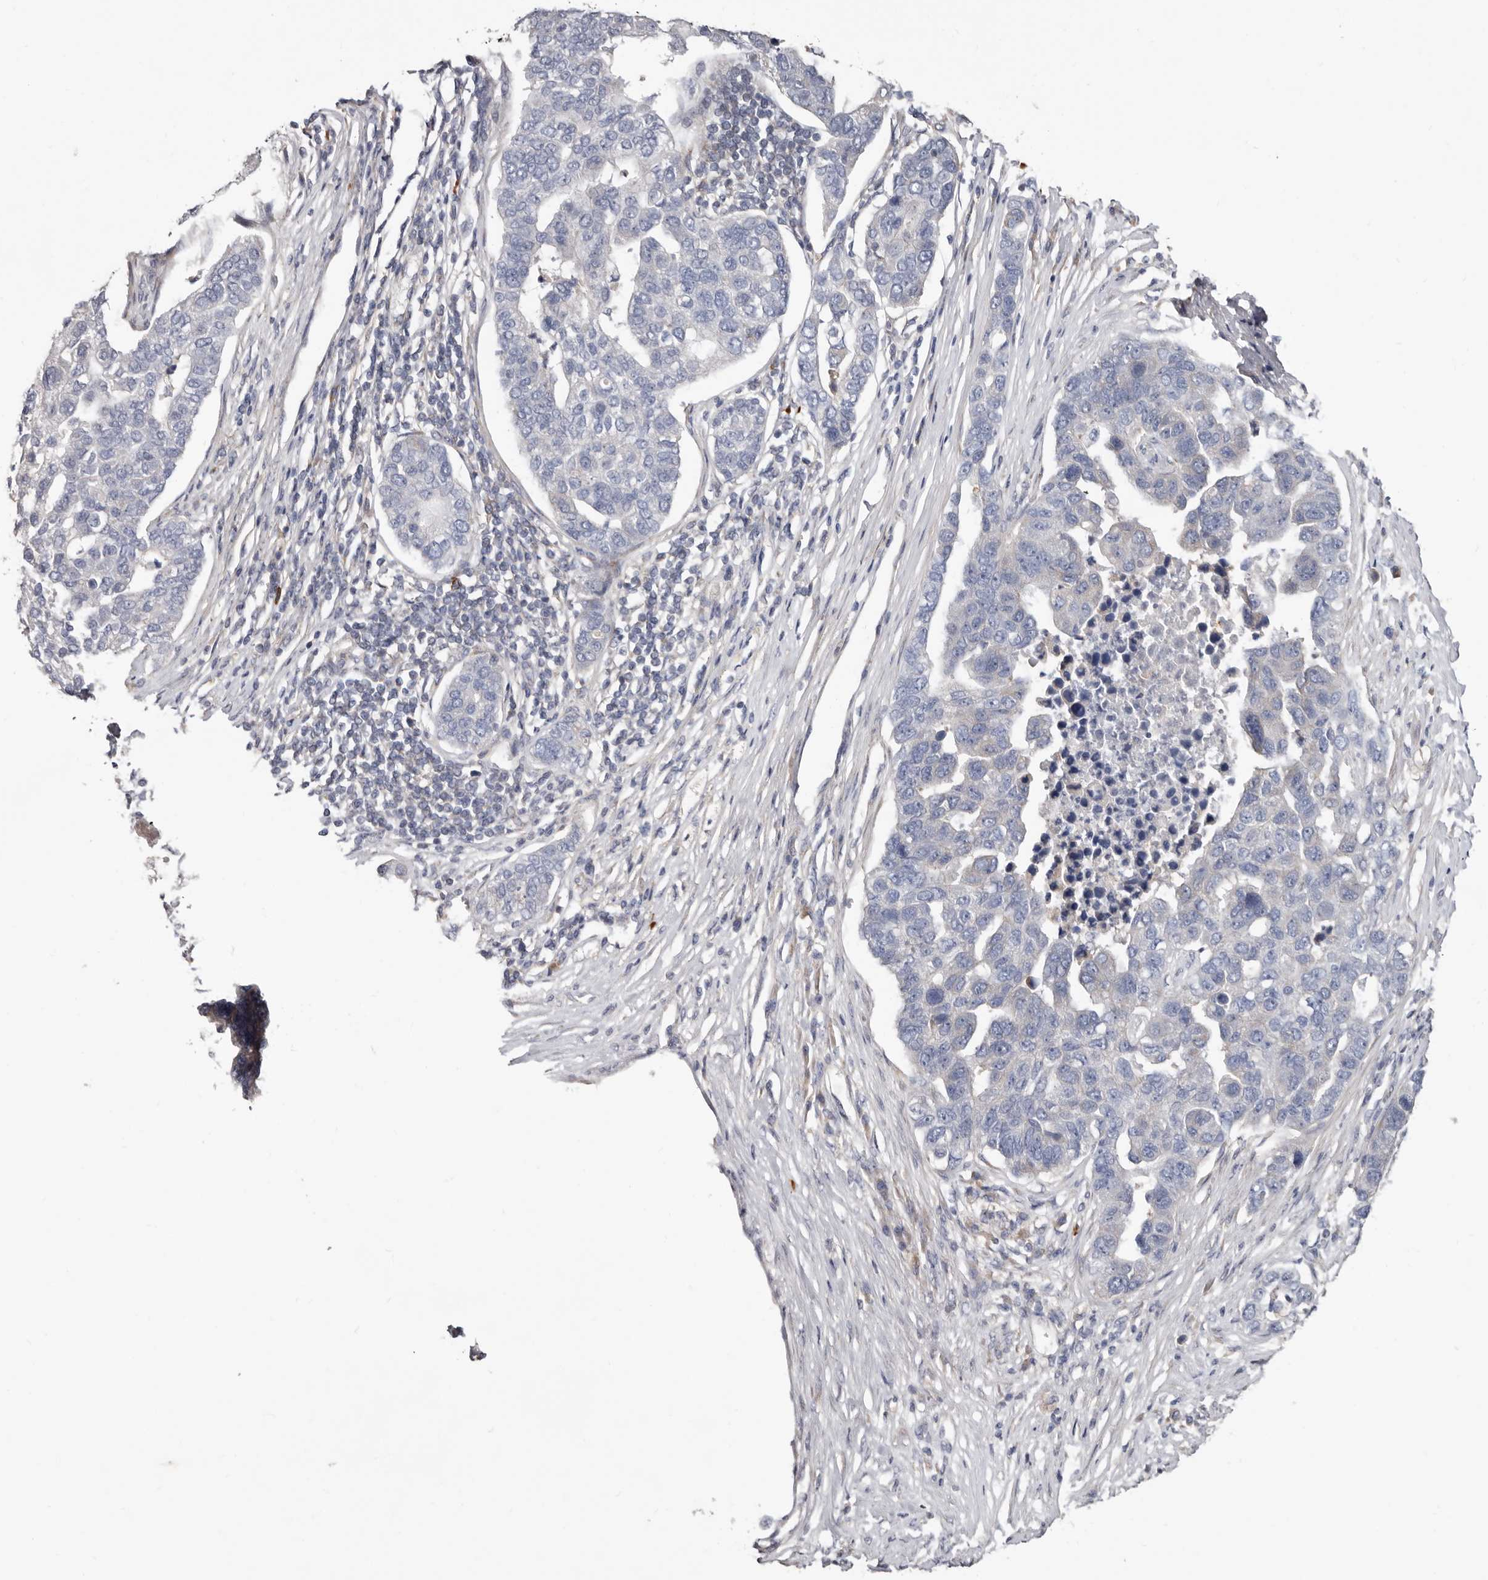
{"staining": {"intensity": "negative", "quantity": "none", "location": "none"}, "tissue": "pancreatic cancer", "cell_type": "Tumor cells", "image_type": "cancer", "snomed": [{"axis": "morphology", "description": "Adenocarcinoma, NOS"}, {"axis": "topography", "description": "Pancreas"}], "caption": "Image shows no protein positivity in tumor cells of pancreatic cancer tissue.", "gene": "ASIC5", "patient": {"sex": "female", "age": 61}}